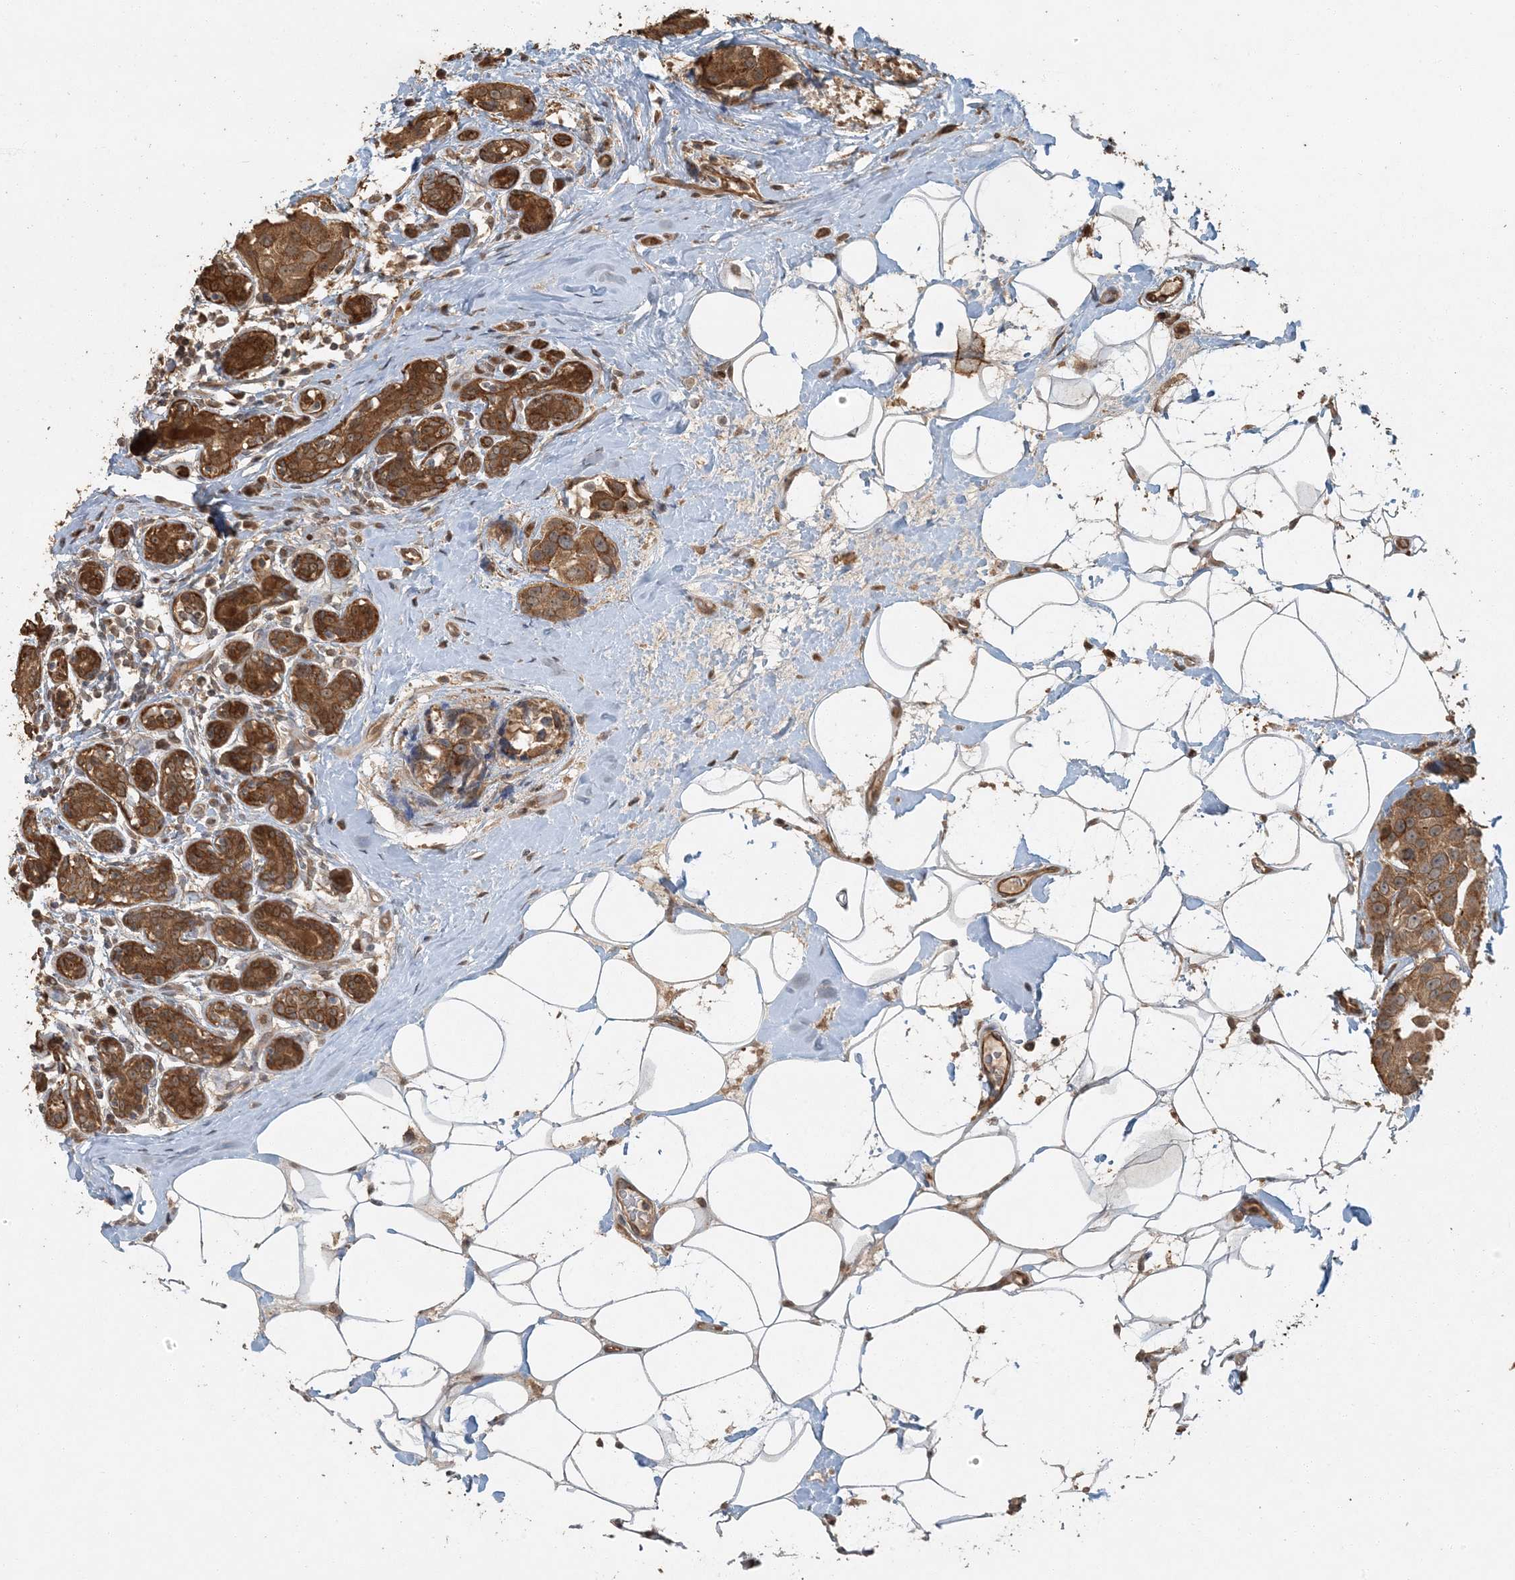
{"staining": {"intensity": "strong", "quantity": ">75%", "location": "cytoplasmic/membranous"}, "tissue": "breast cancer", "cell_type": "Tumor cells", "image_type": "cancer", "snomed": [{"axis": "morphology", "description": "Normal tissue, NOS"}, {"axis": "morphology", "description": "Duct carcinoma"}, {"axis": "topography", "description": "Breast"}], "caption": "Tumor cells display high levels of strong cytoplasmic/membranous expression in approximately >75% of cells in human breast cancer (intraductal carcinoma). The staining is performed using DAB brown chromogen to label protein expression. The nuclei are counter-stained blue using hematoxylin.", "gene": "AK9", "patient": {"sex": "female", "age": 39}}